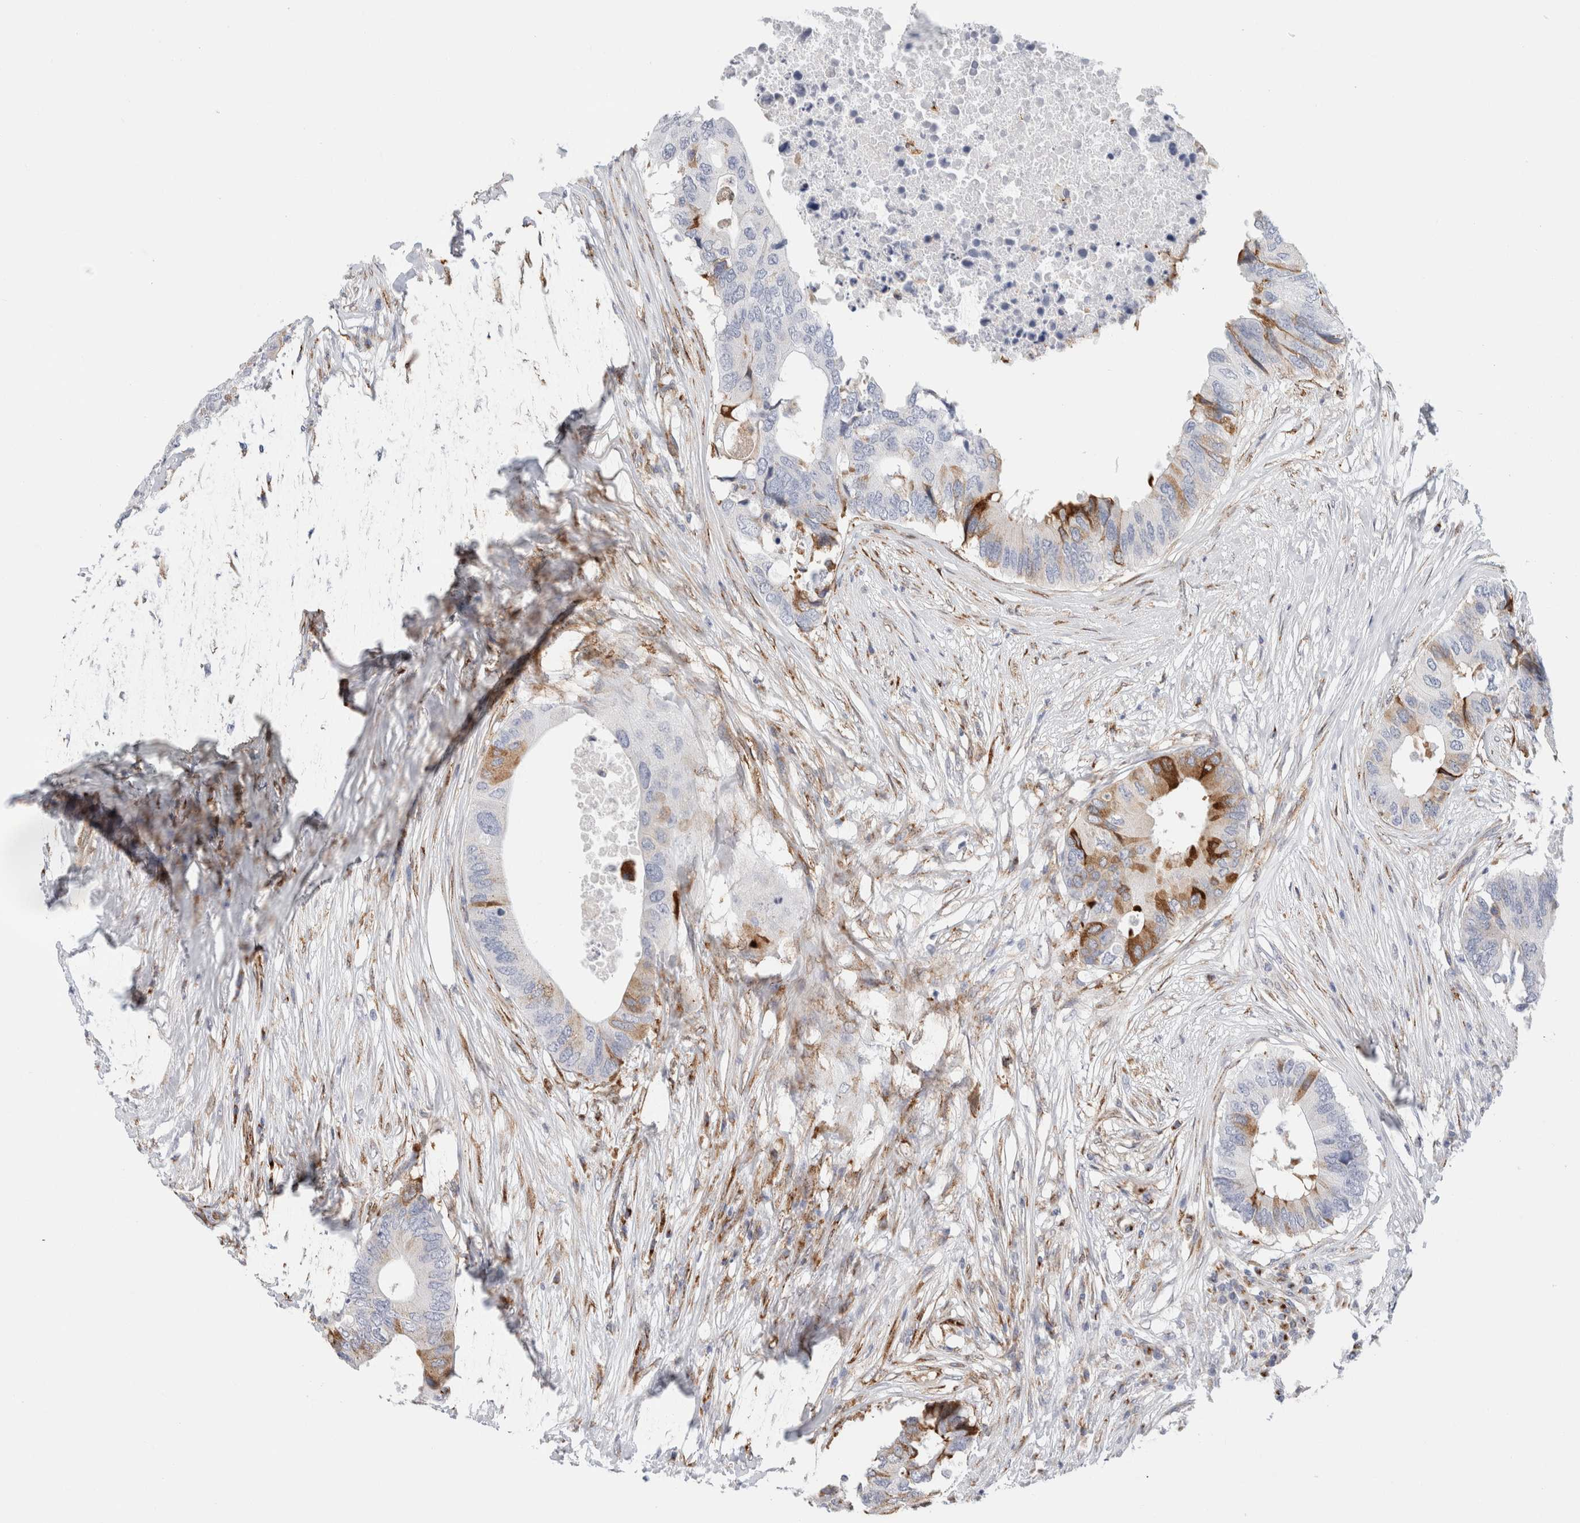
{"staining": {"intensity": "moderate", "quantity": "<25%", "location": "cytoplasmic/membranous"}, "tissue": "colorectal cancer", "cell_type": "Tumor cells", "image_type": "cancer", "snomed": [{"axis": "morphology", "description": "Adenocarcinoma, NOS"}, {"axis": "topography", "description": "Colon"}], "caption": "Human colorectal cancer (adenocarcinoma) stained with a protein marker exhibits moderate staining in tumor cells.", "gene": "MCFD2", "patient": {"sex": "male", "age": 71}}